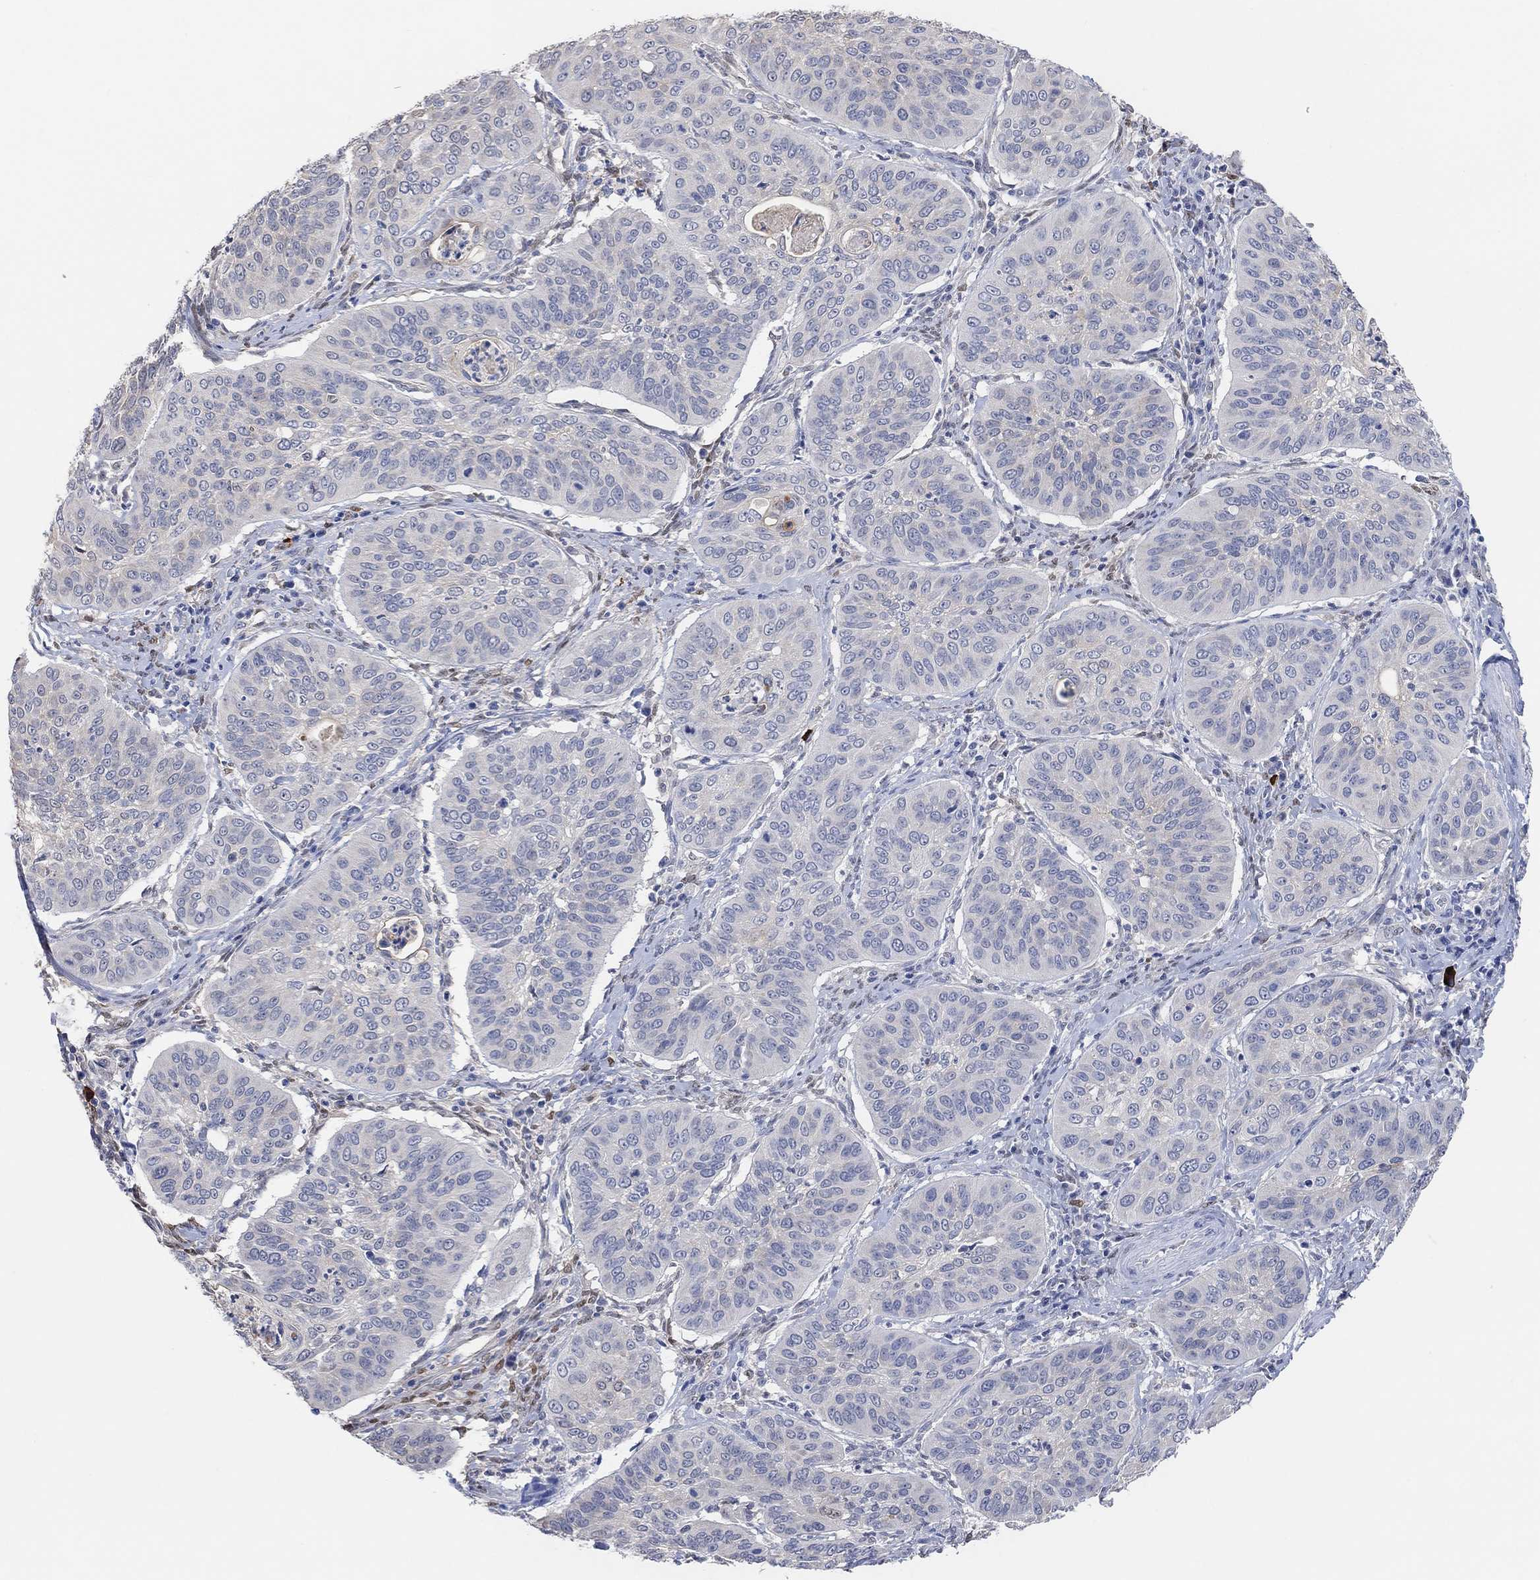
{"staining": {"intensity": "negative", "quantity": "none", "location": "none"}, "tissue": "cervical cancer", "cell_type": "Tumor cells", "image_type": "cancer", "snomed": [{"axis": "morphology", "description": "Normal tissue, NOS"}, {"axis": "morphology", "description": "Squamous cell carcinoma, NOS"}, {"axis": "topography", "description": "Cervix"}], "caption": "Cervical cancer (squamous cell carcinoma) stained for a protein using IHC exhibits no expression tumor cells.", "gene": "MUC1", "patient": {"sex": "female", "age": 39}}